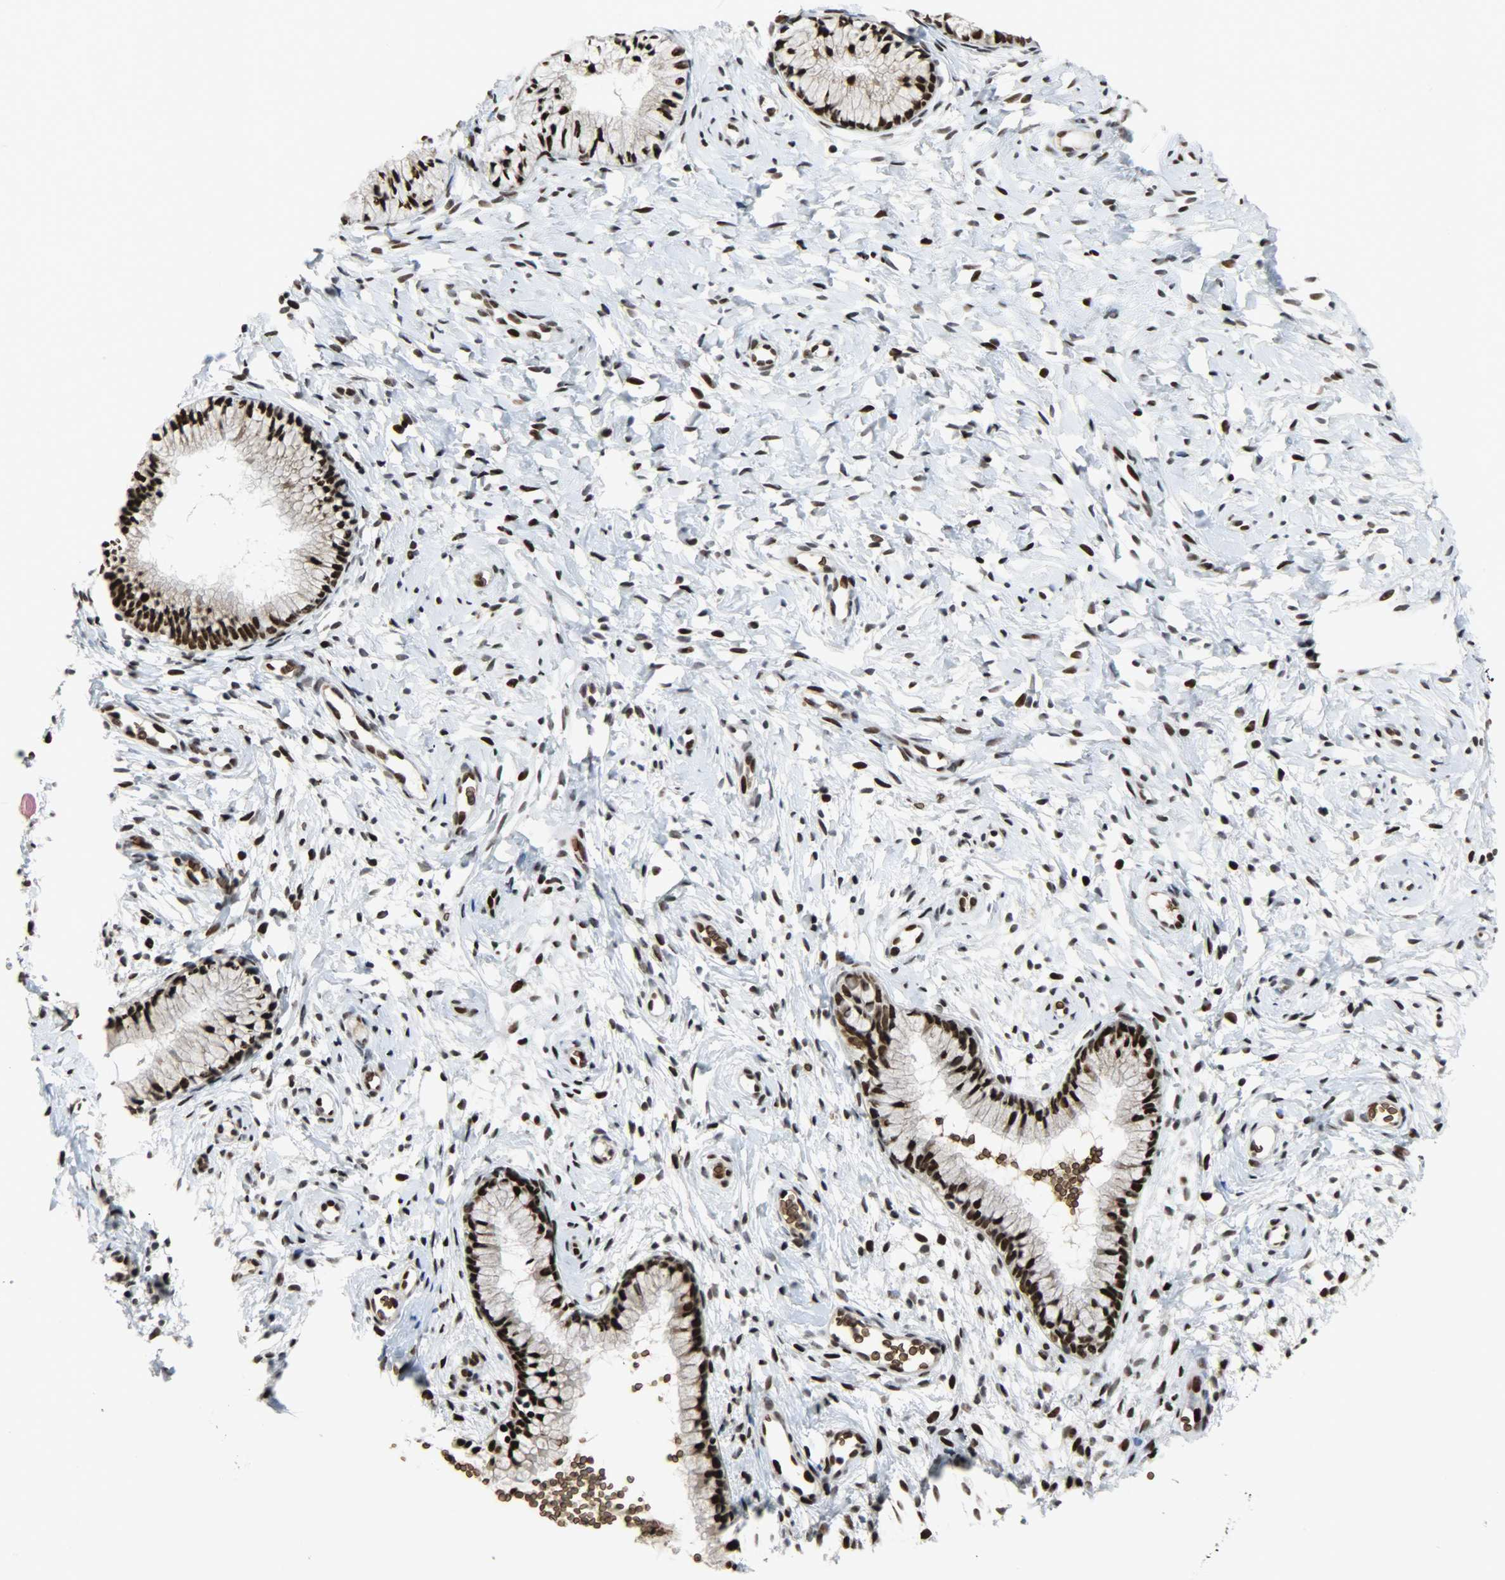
{"staining": {"intensity": "strong", "quantity": ">75%", "location": "cytoplasmic/membranous,nuclear"}, "tissue": "cervix", "cell_type": "Glandular cells", "image_type": "normal", "snomed": [{"axis": "morphology", "description": "Normal tissue, NOS"}, {"axis": "topography", "description": "Cervix"}], "caption": "This is an image of immunohistochemistry (IHC) staining of unremarkable cervix, which shows strong positivity in the cytoplasmic/membranous,nuclear of glandular cells.", "gene": "SNAI1", "patient": {"sex": "female", "age": 46}}